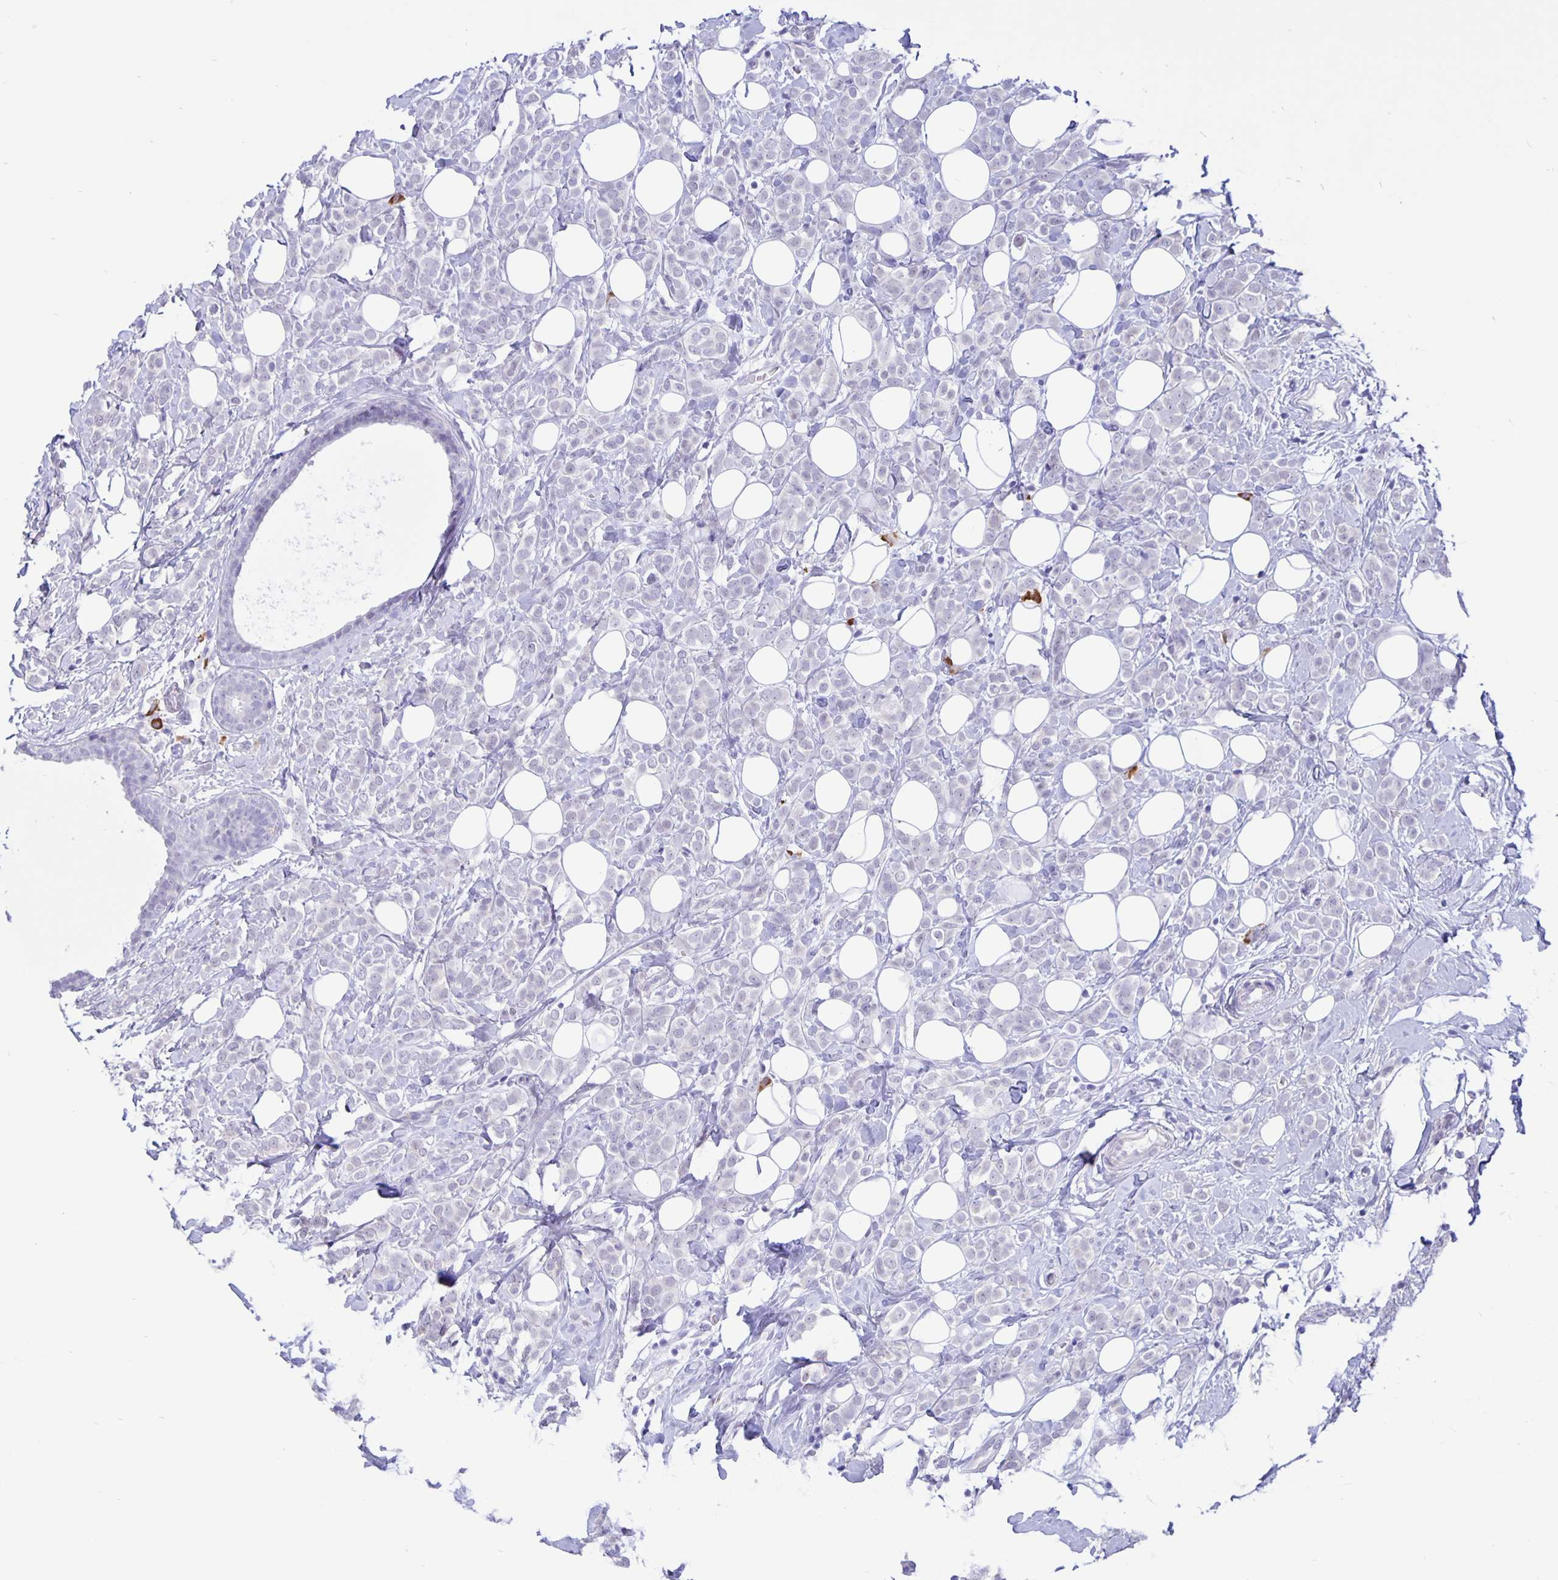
{"staining": {"intensity": "negative", "quantity": "none", "location": "none"}, "tissue": "breast cancer", "cell_type": "Tumor cells", "image_type": "cancer", "snomed": [{"axis": "morphology", "description": "Lobular carcinoma"}, {"axis": "topography", "description": "Breast"}], "caption": "Immunohistochemical staining of breast cancer exhibits no significant positivity in tumor cells. (DAB immunohistochemistry with hematoxylin counter stain).", "gene": "ERMN", "patient": {"sex": "female", "age": 49}}